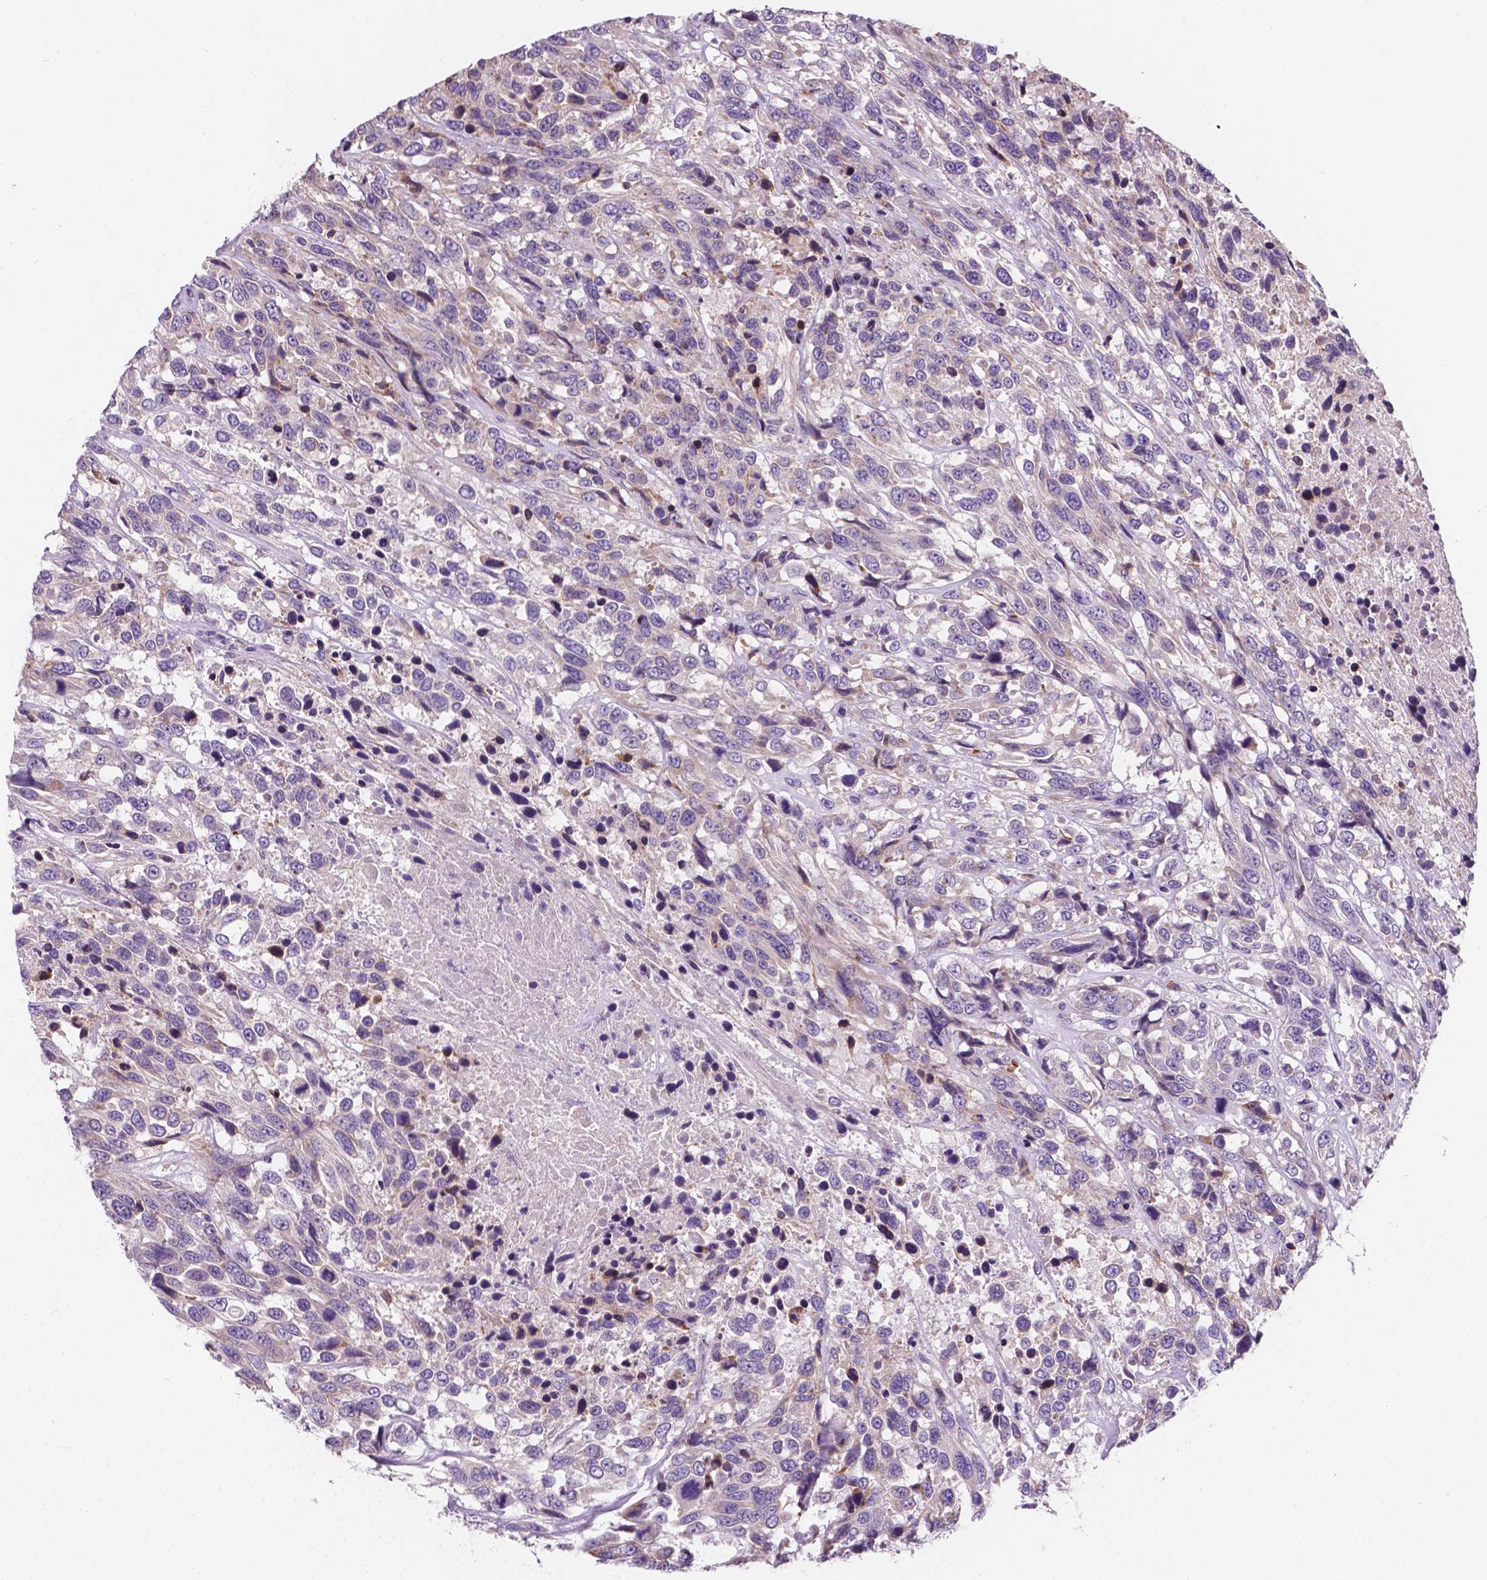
{"staining": {"intensity": "negative", "quantity": "none", "location": "none"}, "tissue": "urothelial cancer", "cell_type": "Tumor cells", "image_type": "cancer", "snomed": [{"axis": "morphology", "description": "Urothelial carcinoma, High grade"}, {"axis": "topography", "description": "Urinary bladder"}], "caption": "Immunohistochemical staining of human urothelial carcinoma (high-grade) shows no significant positivity in tumor cells.", "gene": "IREB2", "patient": {"sex": "female", "age": 70}}